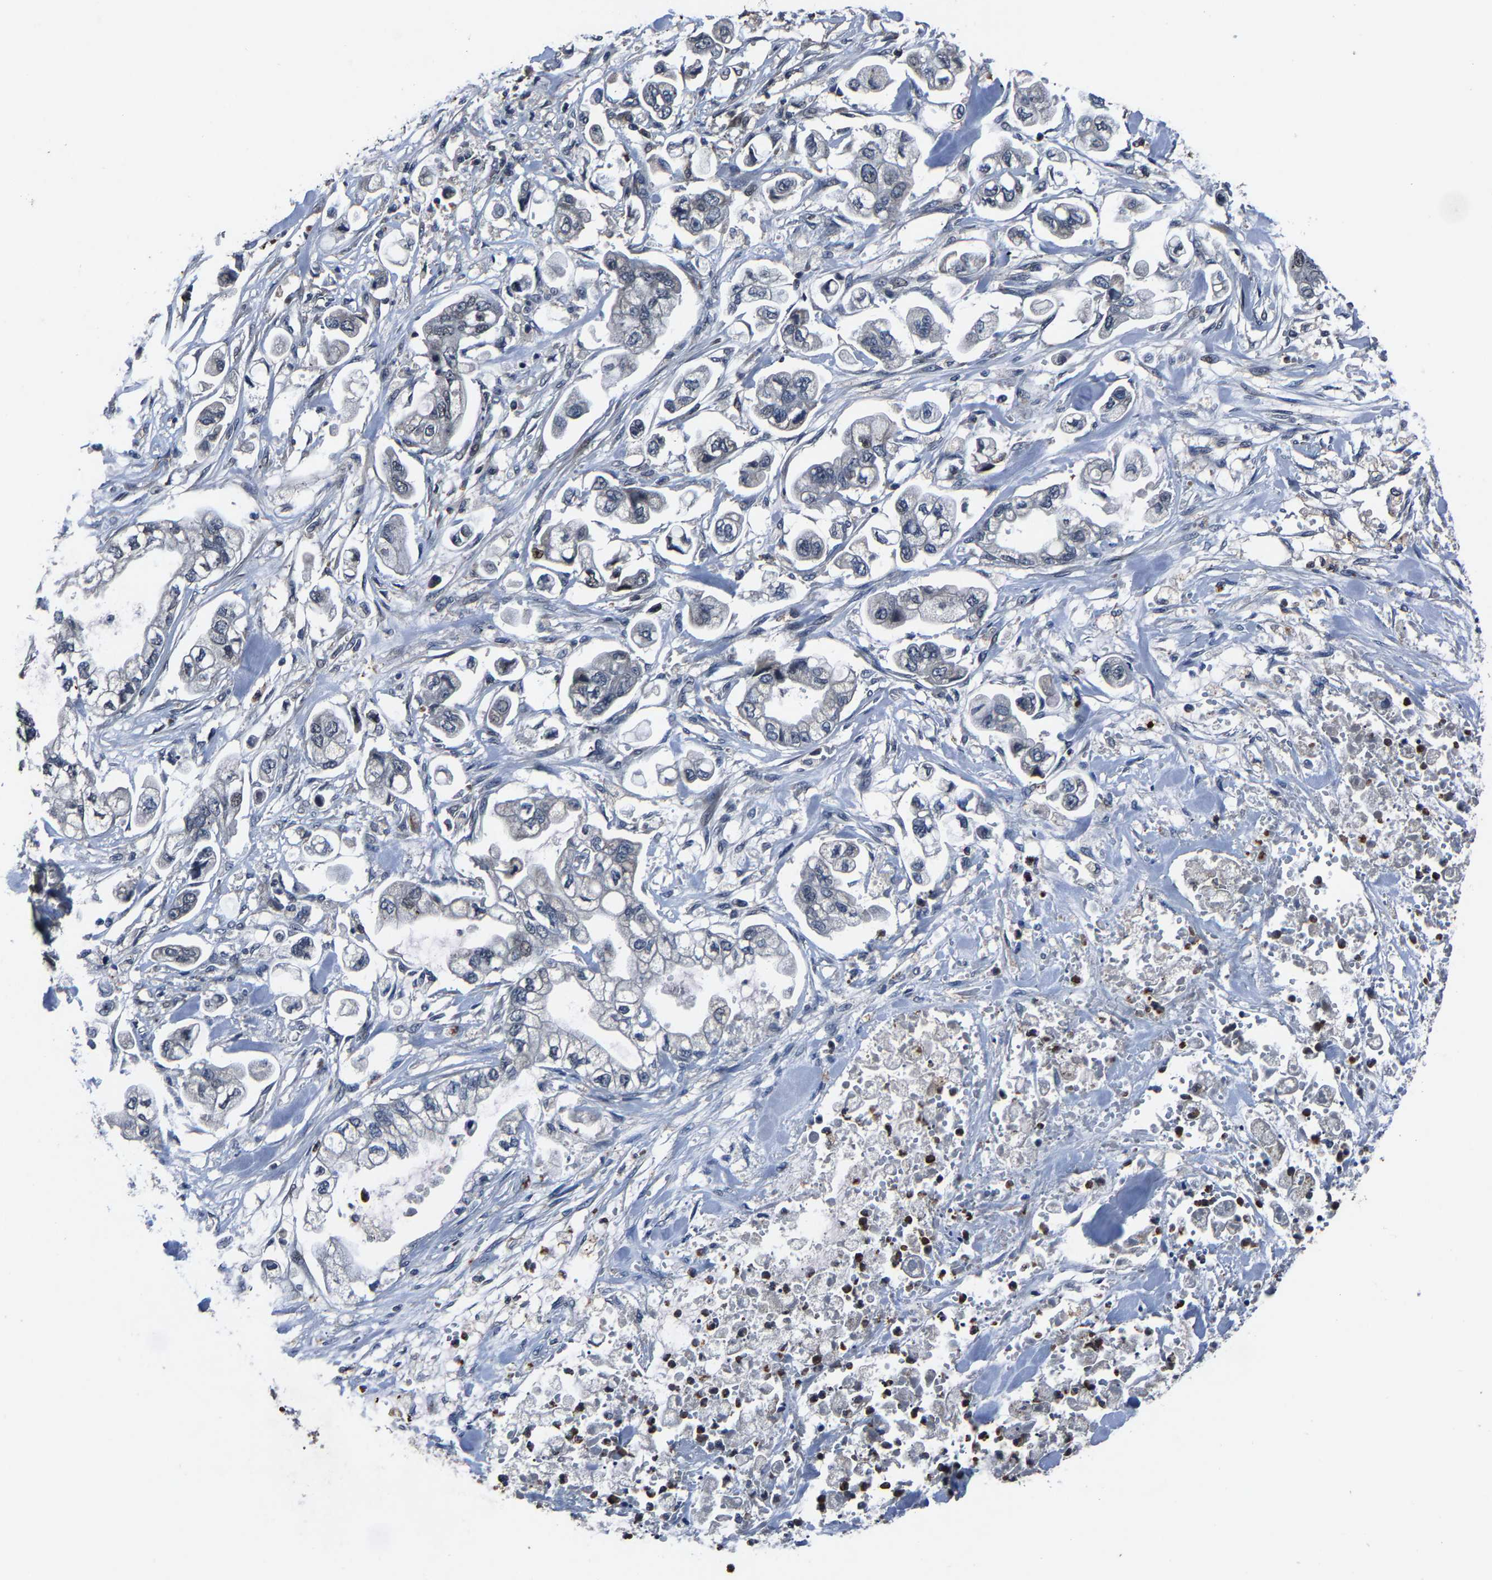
{"staining": {"intensity": "negative", "quantity": "none", "location": "none"}, "tissue": "stomach cancer", "cell_type": "Tumor cells", "image_type": "cancer", "snomed": [{"axis": "morphology", "description": "Normal tissue, NOS"}, {"axis": "morphology", "description": "Adenocarcinoma, NOS"}, {"axis": "topography", "description": "Stomach"}], "caption": "Immunohistochemistry micrograph of neoplastic tissue: human stomach cancer stained with DAB exhibits no significant protein positivity in tumor cells.", "gene": "PCNX2", "patient": {"sex": "male", "age": 62}}